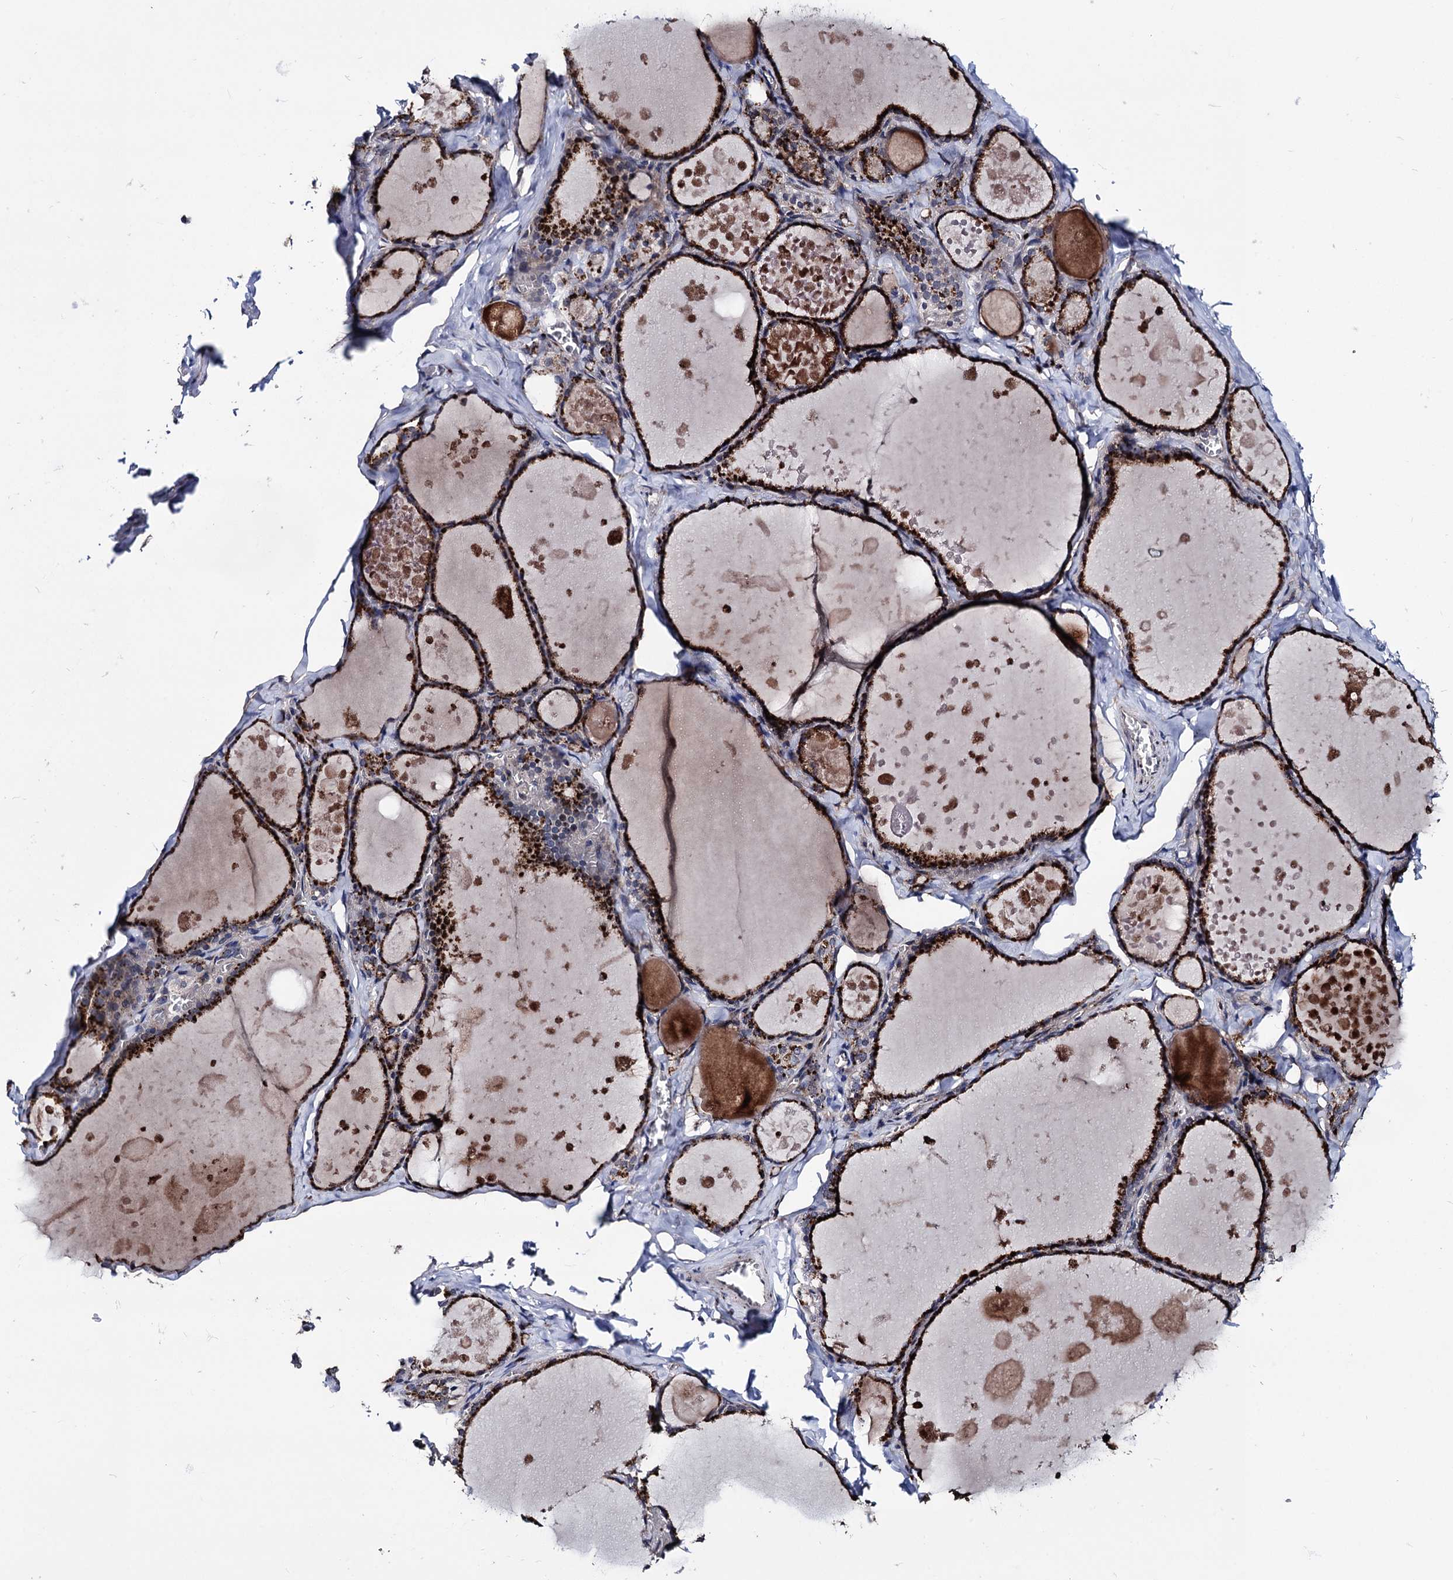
{"staining": {"intensity": "strong", "quantity": ">75%", "location": "cytoplasmic/membranous"}, "tissue": "thyroid gland", "cell_type": "Glandular cells", "image_type": "normal", "snomed": [{"axis": "morphology", "description": "Normal tissue, NOS"}, {"axis": "topography", "description": "Thyroid gland"}], "caption": "Immunohistochemistry image of unremarkable human thyroid gland stained for a protein (brown), which demonstrates high levels of strong cytoplasmic/membranous positivity in approximately >75% of glandular cells.", "gene": "SMAGP", "patient": {"sex": "male", "age": 56}}